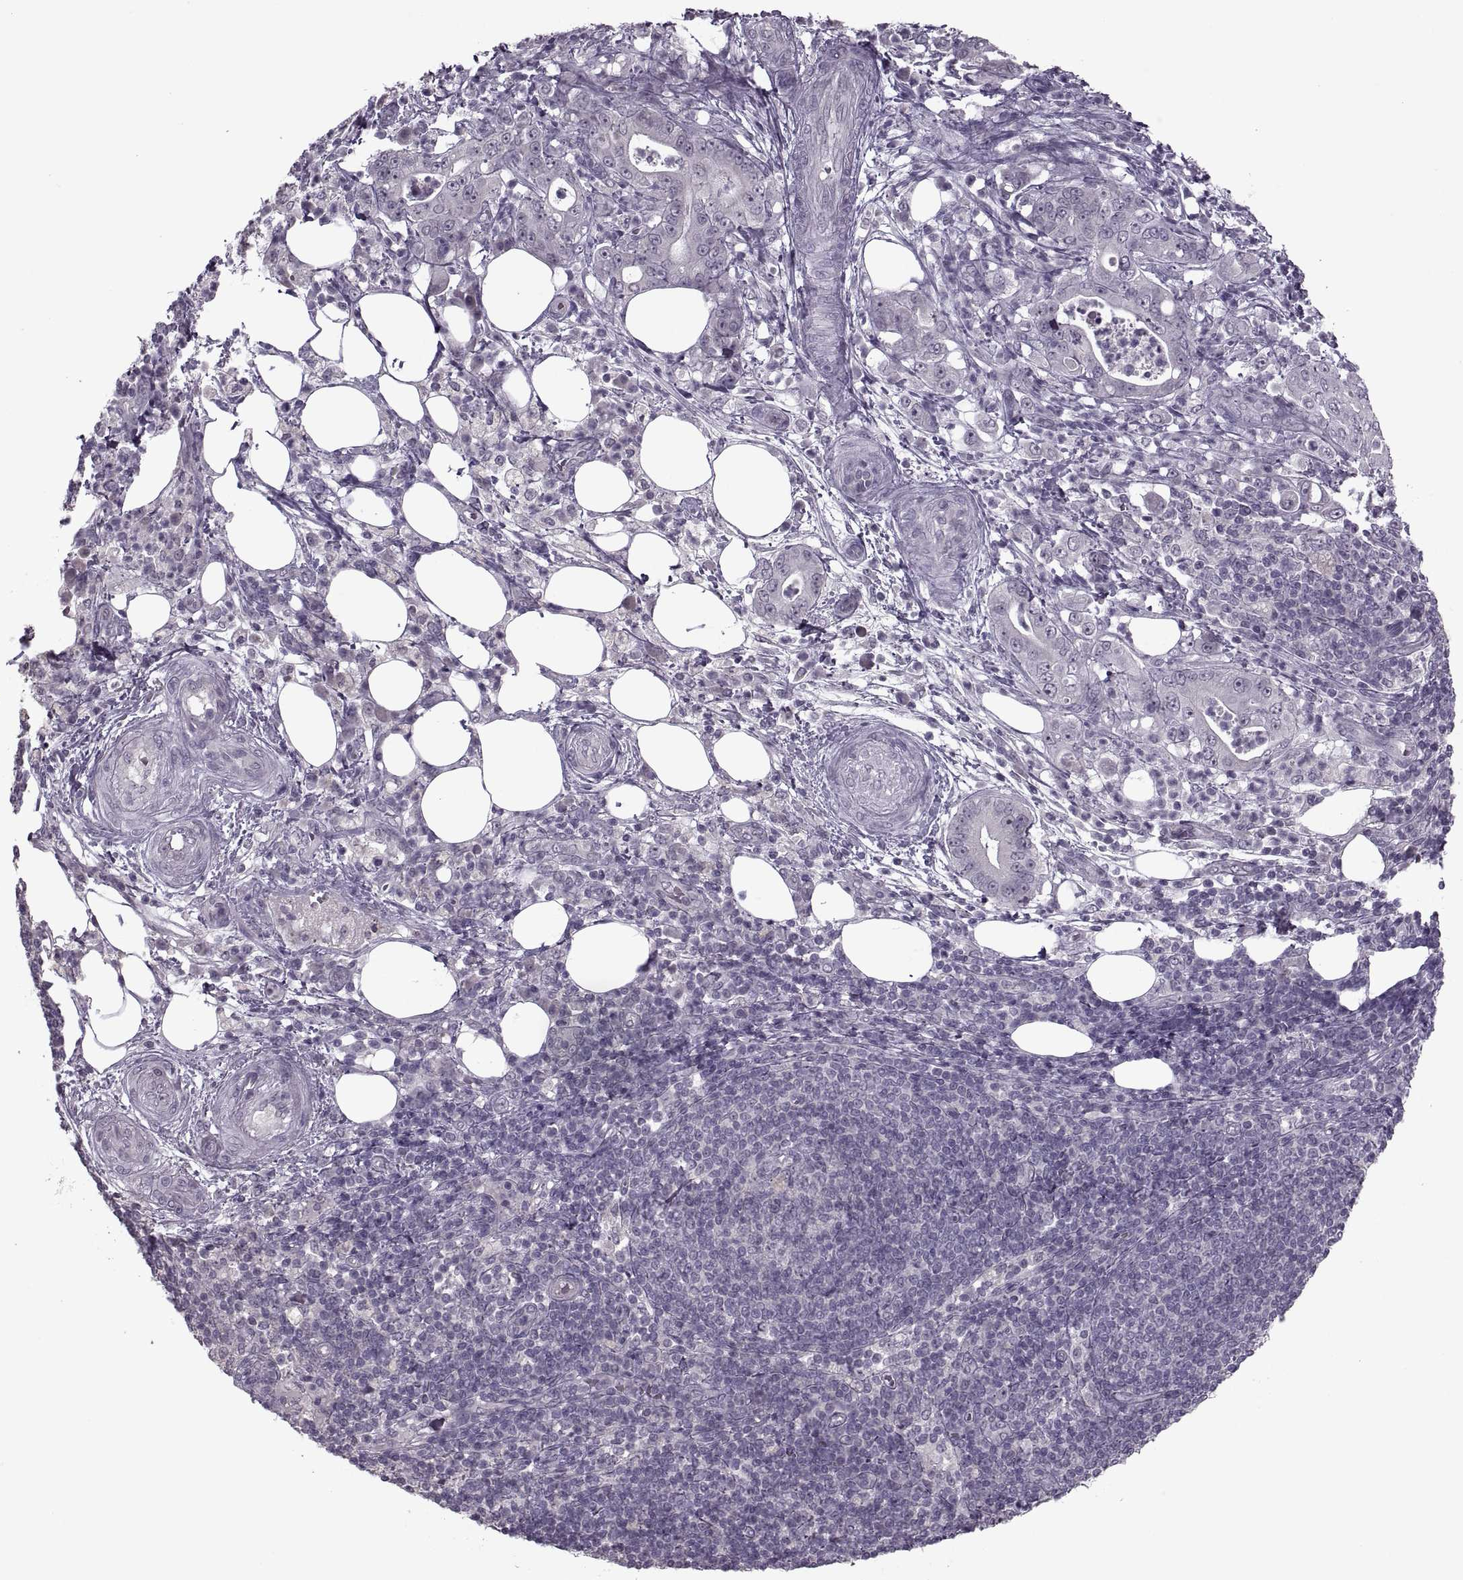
{"staining": {"intensity": "negative", "quantity": "none", "location": "none"}, "tissue": "pancreatic cancer", "cell_type": "Tumor cells", "image_type": "cancer", "snomed": [{"axis": "morphology", "description": "Adenocarcinoma, NOS"}, {"axis": "topography", "description": "Pancreas"}], "caption": "This photomicrograph is of pancreatic cancer stained with IHC to label a protein in brown with the nuclei are counter-stained blue. There is no positivity in tumor cells.", "gene": "MGAT4D", "patient": {"sex": "male", "age": 71}}